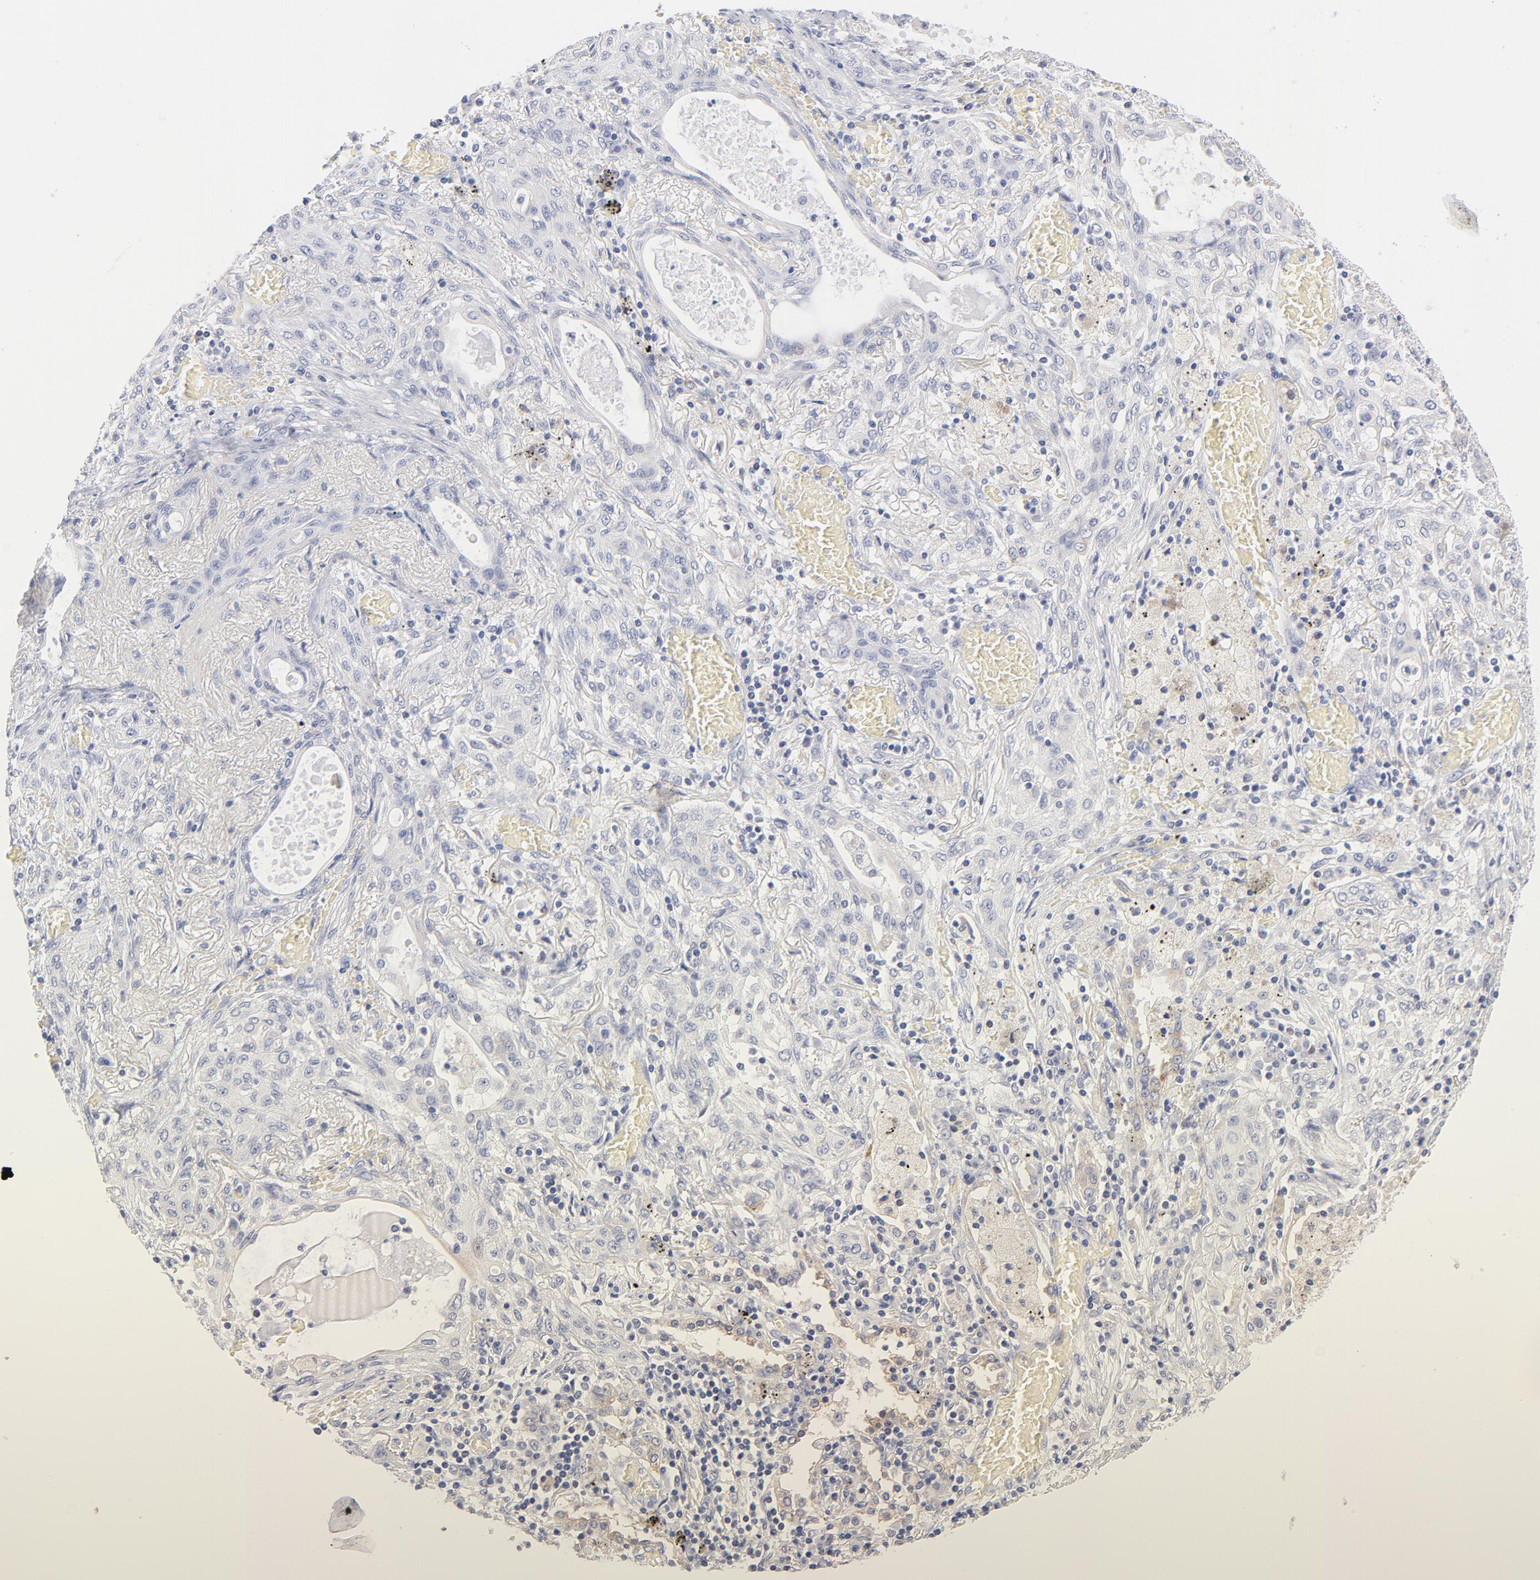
{"staining": {"intensity": "negative", "quantity": "none", "location": "none"}, "tissue": "lung cancer", "cell_type": "Tumor cells", "image_type": "cancer", "snomed": [{"axis": "morphology", "description": "Squamous cell carcinoma, NOS"}, {"axis": "topography", "description": "Lung"}], "caption": "Immunohistochemistry of lung cancer exhibits no staining in tumor cells.", "gene": "MID1", "patient": {"sex": "female", "age": 47}}